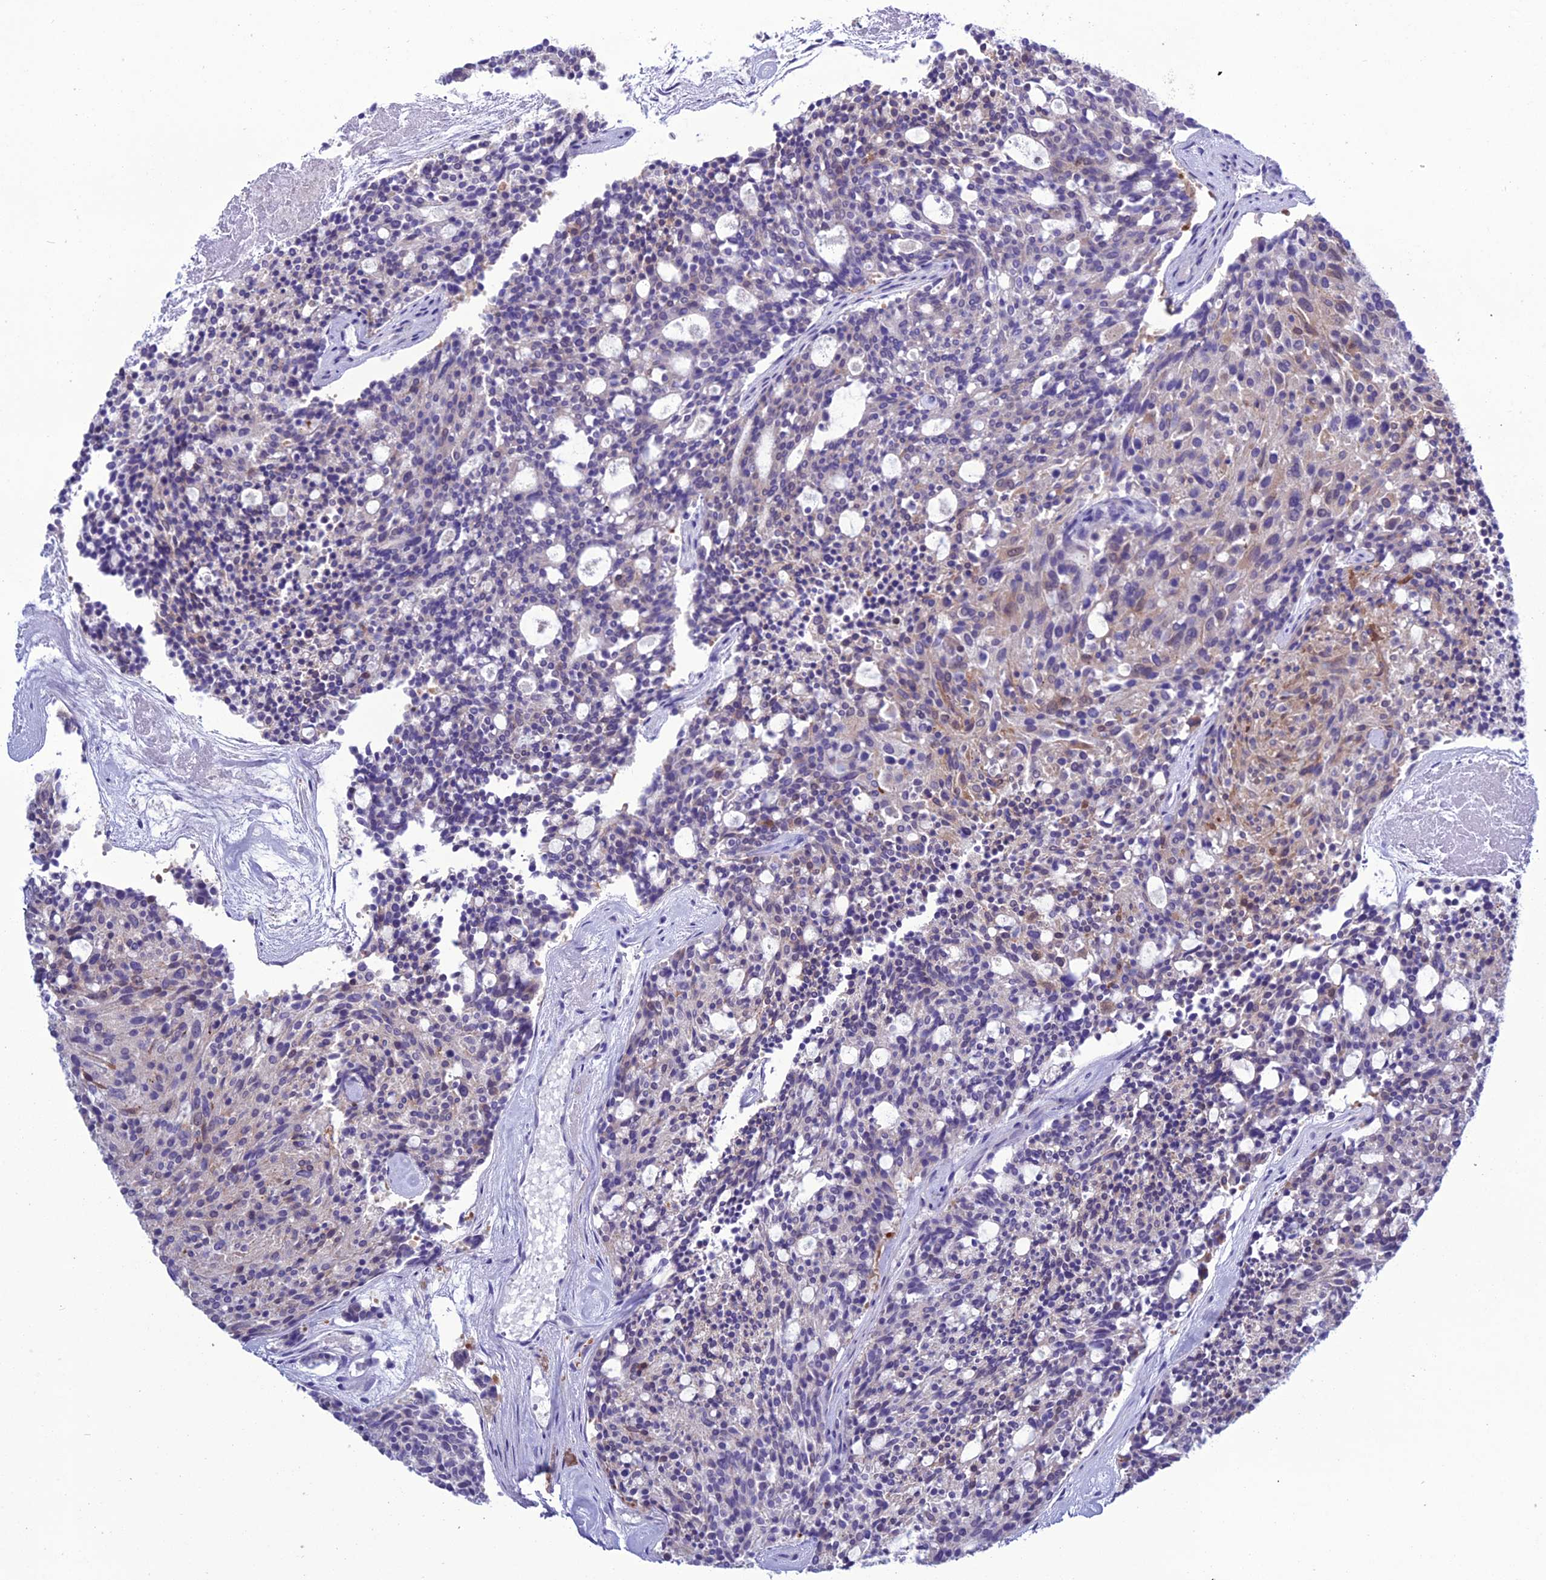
{"staining": {"intensity": "negative", "quantity": "none", "location": "none"}, "tissue": "carcinoid", "cell_type": "Tumor cells", "image_type": "cancer", "snomed": [{"axis": "morphology", "description": "Carcinoid, malignant, NOS"}, {"axis": "topography", "description": "Pancreas"}], "caption": "High magnification brightfield microscopy of carcinoid stained with DAB (3,3'-diaminobenzidine) (brown) and counterstained with hematoxylin (blue): tumor cells show no significant positivity.", "gene": "CLEC2L", "patient": {"sex": "female", "age": 54}}